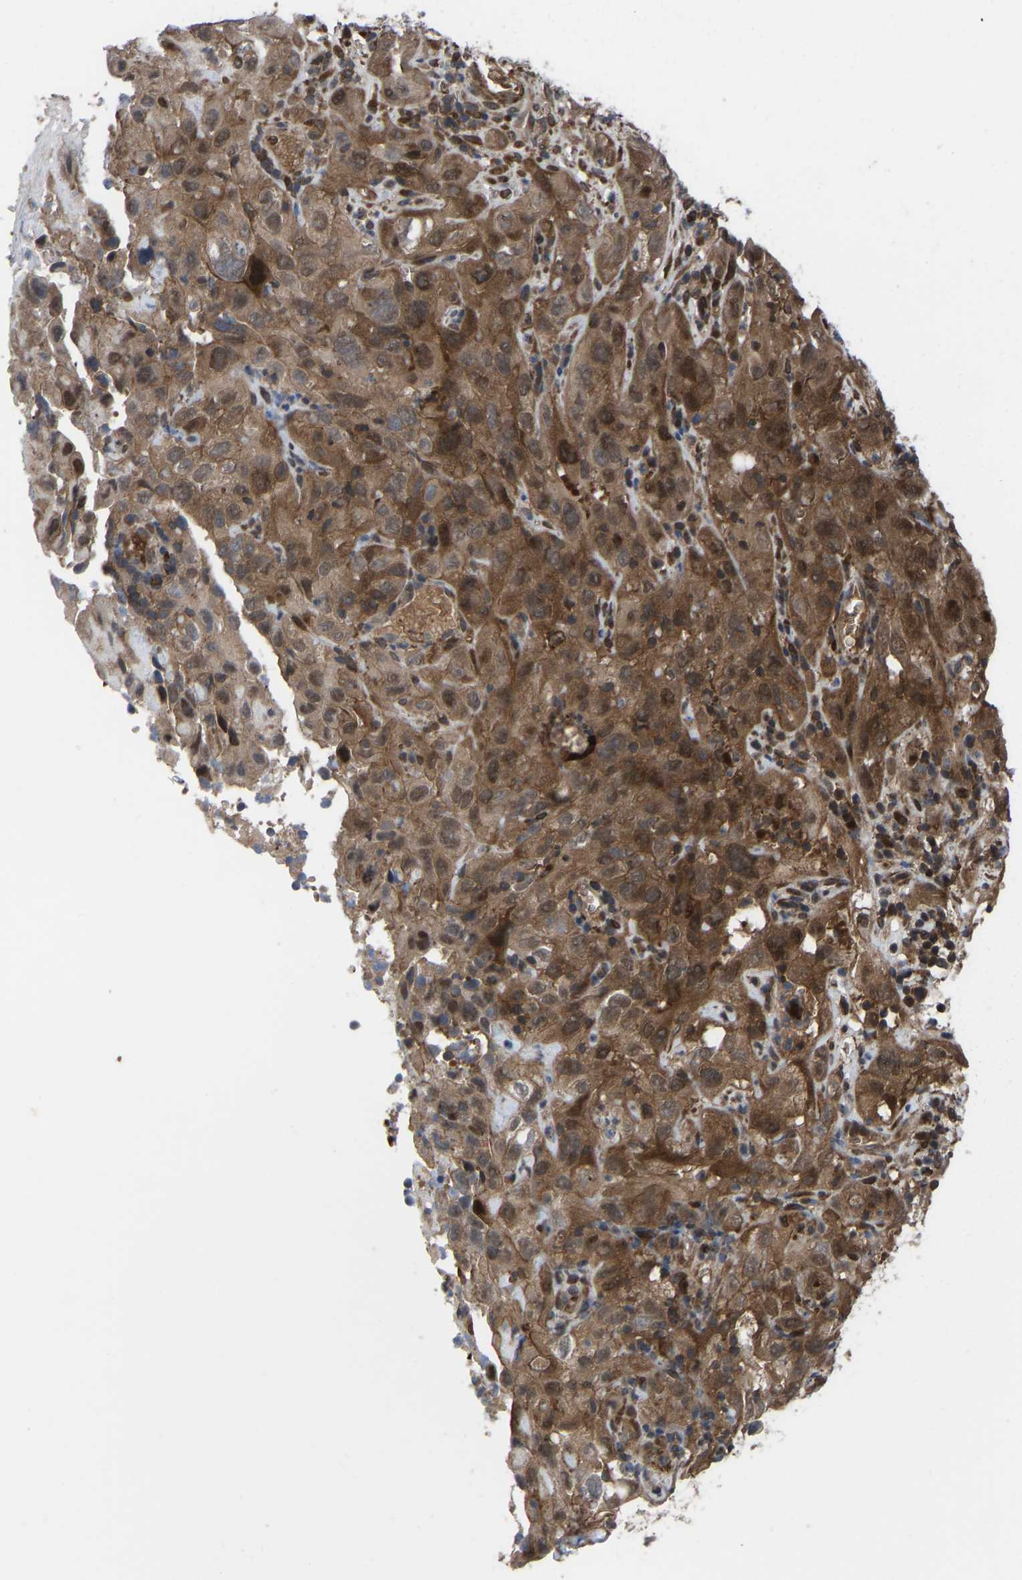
{"staining": {"intensity": "moderate", "quantity": ">75%", "location": "cytoplasmic/membranous"}, "tissue": "cervical cancer", "cell_type": "Tumor cells", "image_type": "cancer", "snomed": [{"axis": "morphology", "description": "Squamous cell carcinoma, NOS"}, {"axis": "topography", "description": "Cervix"}], "caption": "Cervical cancer (squamous cell carcinoma) tissue exhibits moderate cytoplasmic/membranous staining in about >75% of tumor cells Ihc stains the protein of interest in brown and the nuclei are stained blue.", "gene": "CYP7B1", "patient": {"sex": "female", "age": 32}}